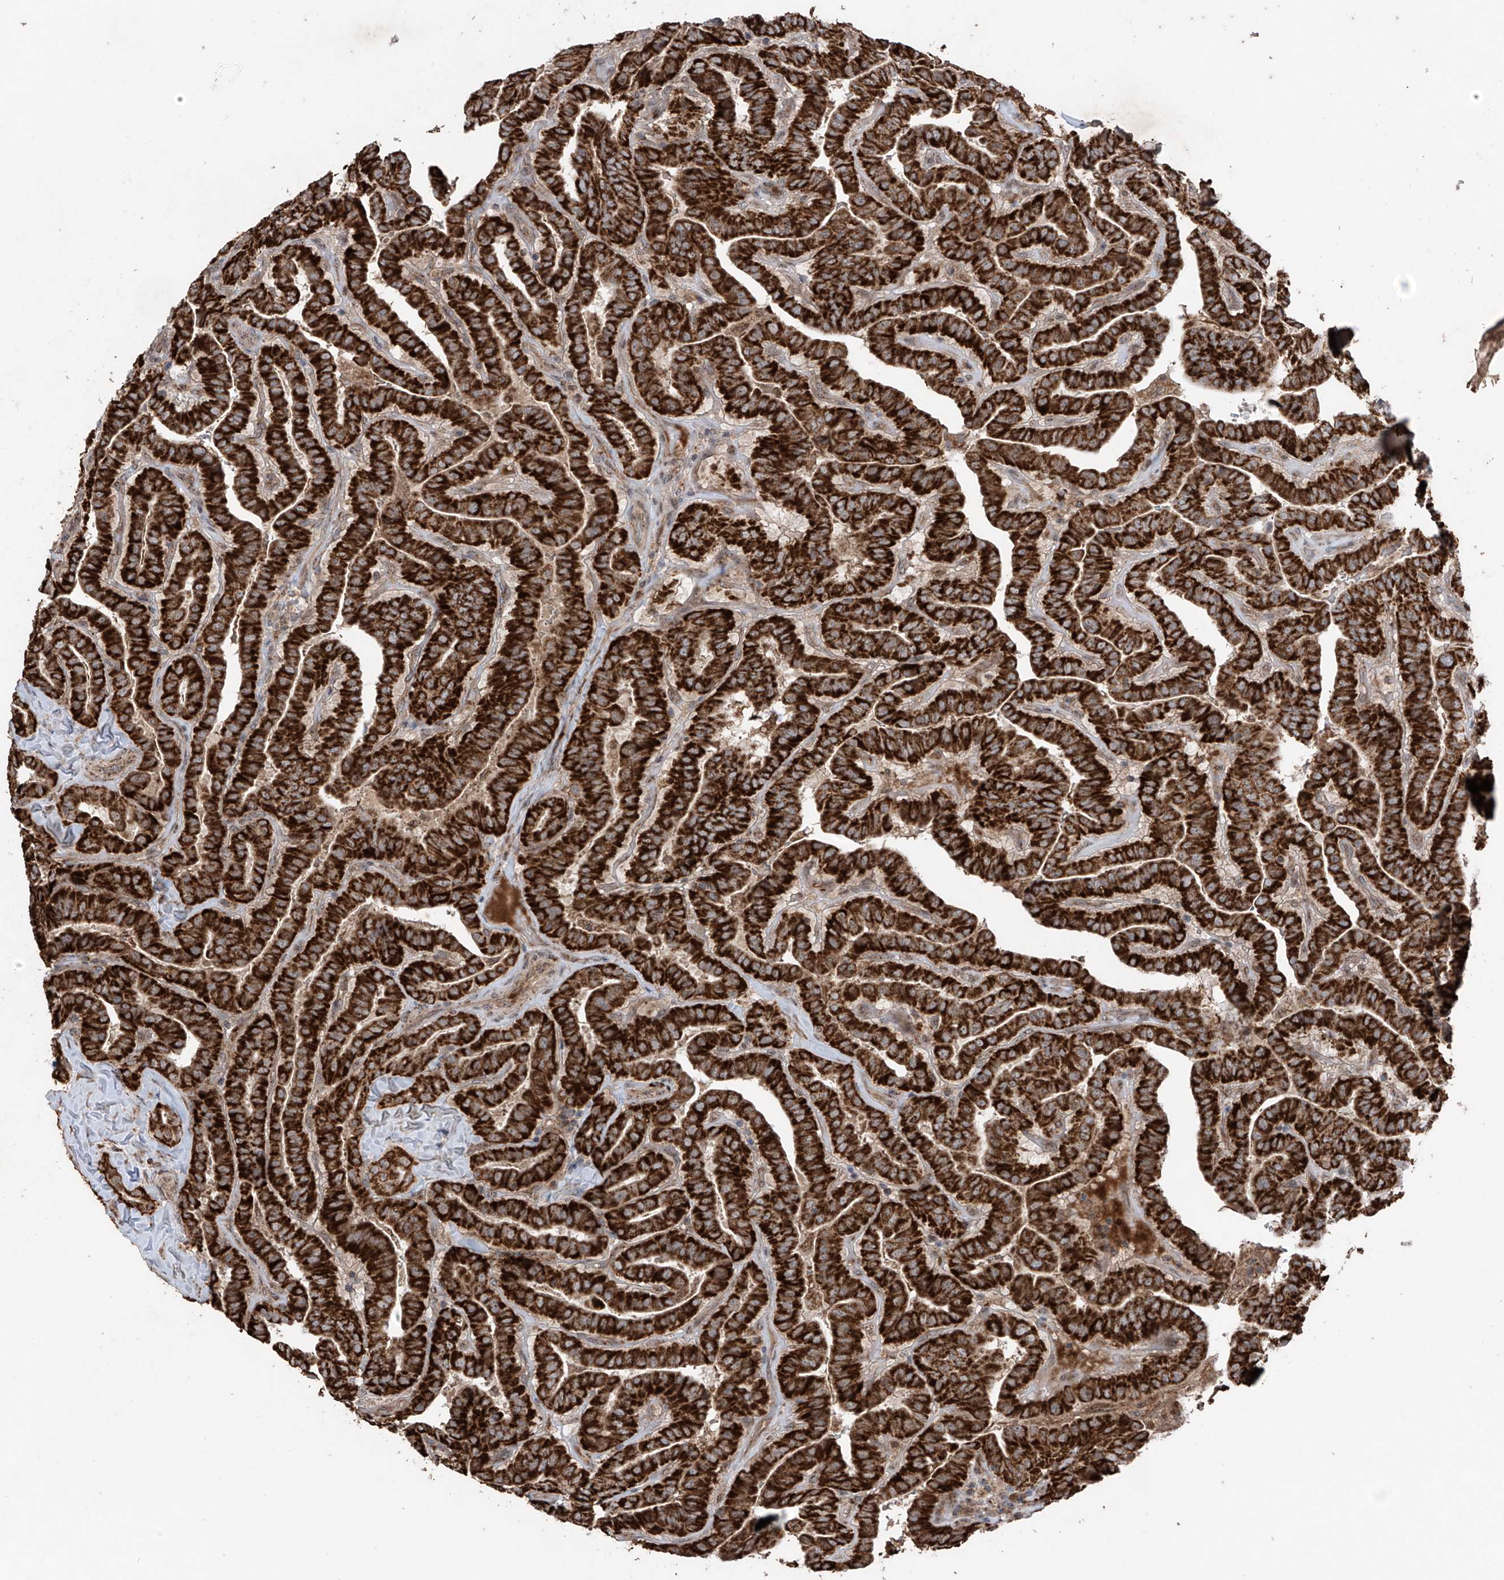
{"staining": {"intensity": "strong", "quantity": ">75%", "location": "cytoplasmic/membranous"}, "tissue": "thyroid cancer", "cell_type": "Tumor cells", "image_type": "cancer", "snomed": [{"axis": "morphology", "description": "Papillary adenocarcinoma, NOS"}, {"axis": "topography", "description": "Thyroid gland"}], "caption": "A brown stain shows strong cytoplasmic/membranous positivity of a protein in human thyroid cancer (papillary adenocarcinoma) tumor cells.", "gene": "SAMD3", "patient": {"sex": "male", "age": 77}}